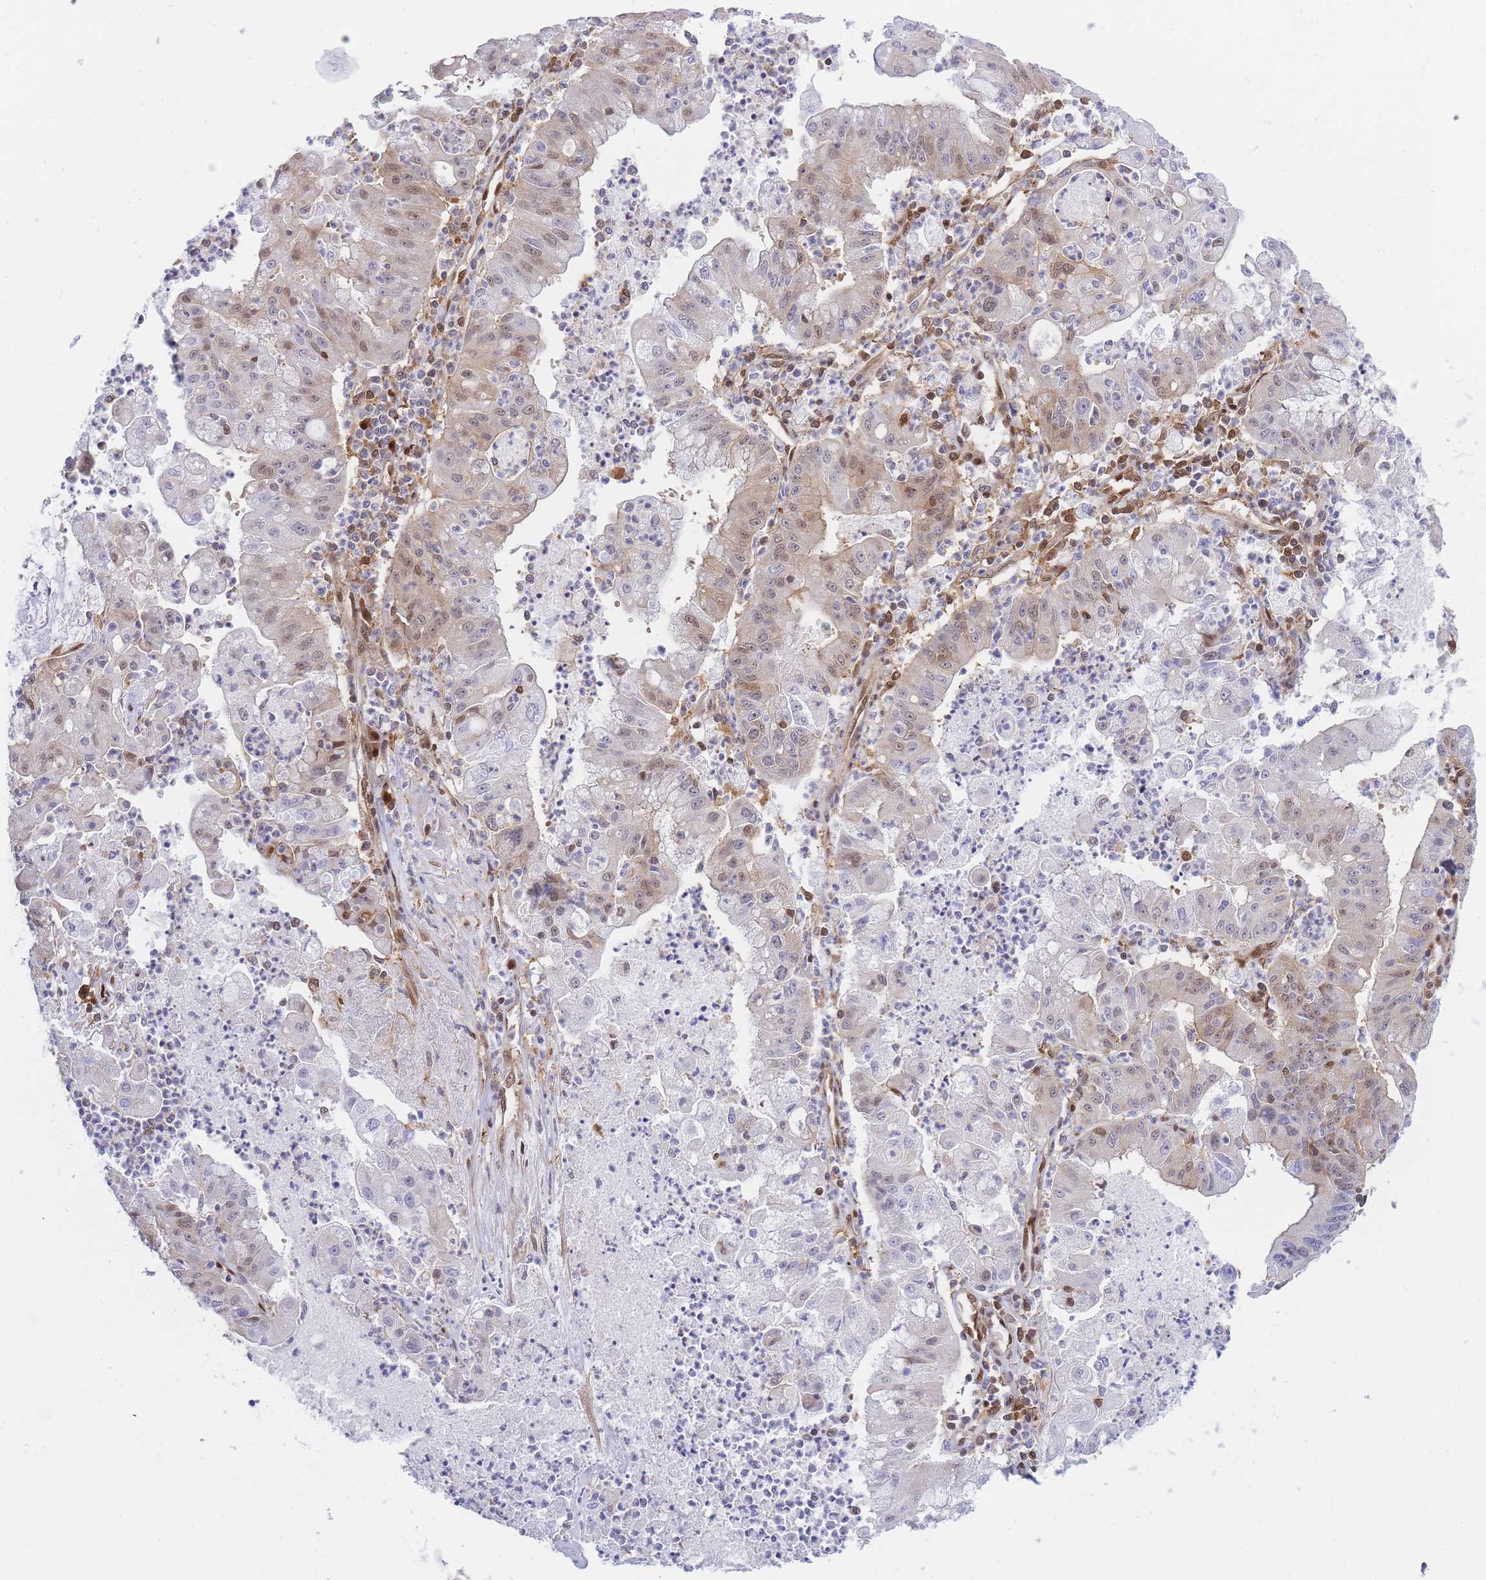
{"staining": {"intensity": "moderate", "quantity": "<25%", "location": "cytoplasmic/membranous,nuclear"}, "tissue": "ovarian cancer", "cell_type": "Tumor cells", "image_type": "cancer", "snomed": [{"axis": "morphology", "description": "Cystadenocarcinoma, mucinous, NOS"}, {"axis": "topography", "description": "Ovary"}], "caption": "The image shows staining of mucinous cystadenocarcinoma (ovarian), revealing moderate cytoplasmic/membranous and nuclear protein expression (brown color) within tumor cells. (DAB = brown stain, brightfield microscopy at high magnification).", "gene": "NSFL1C", "patient": {"sex": "female", "age": 70}}